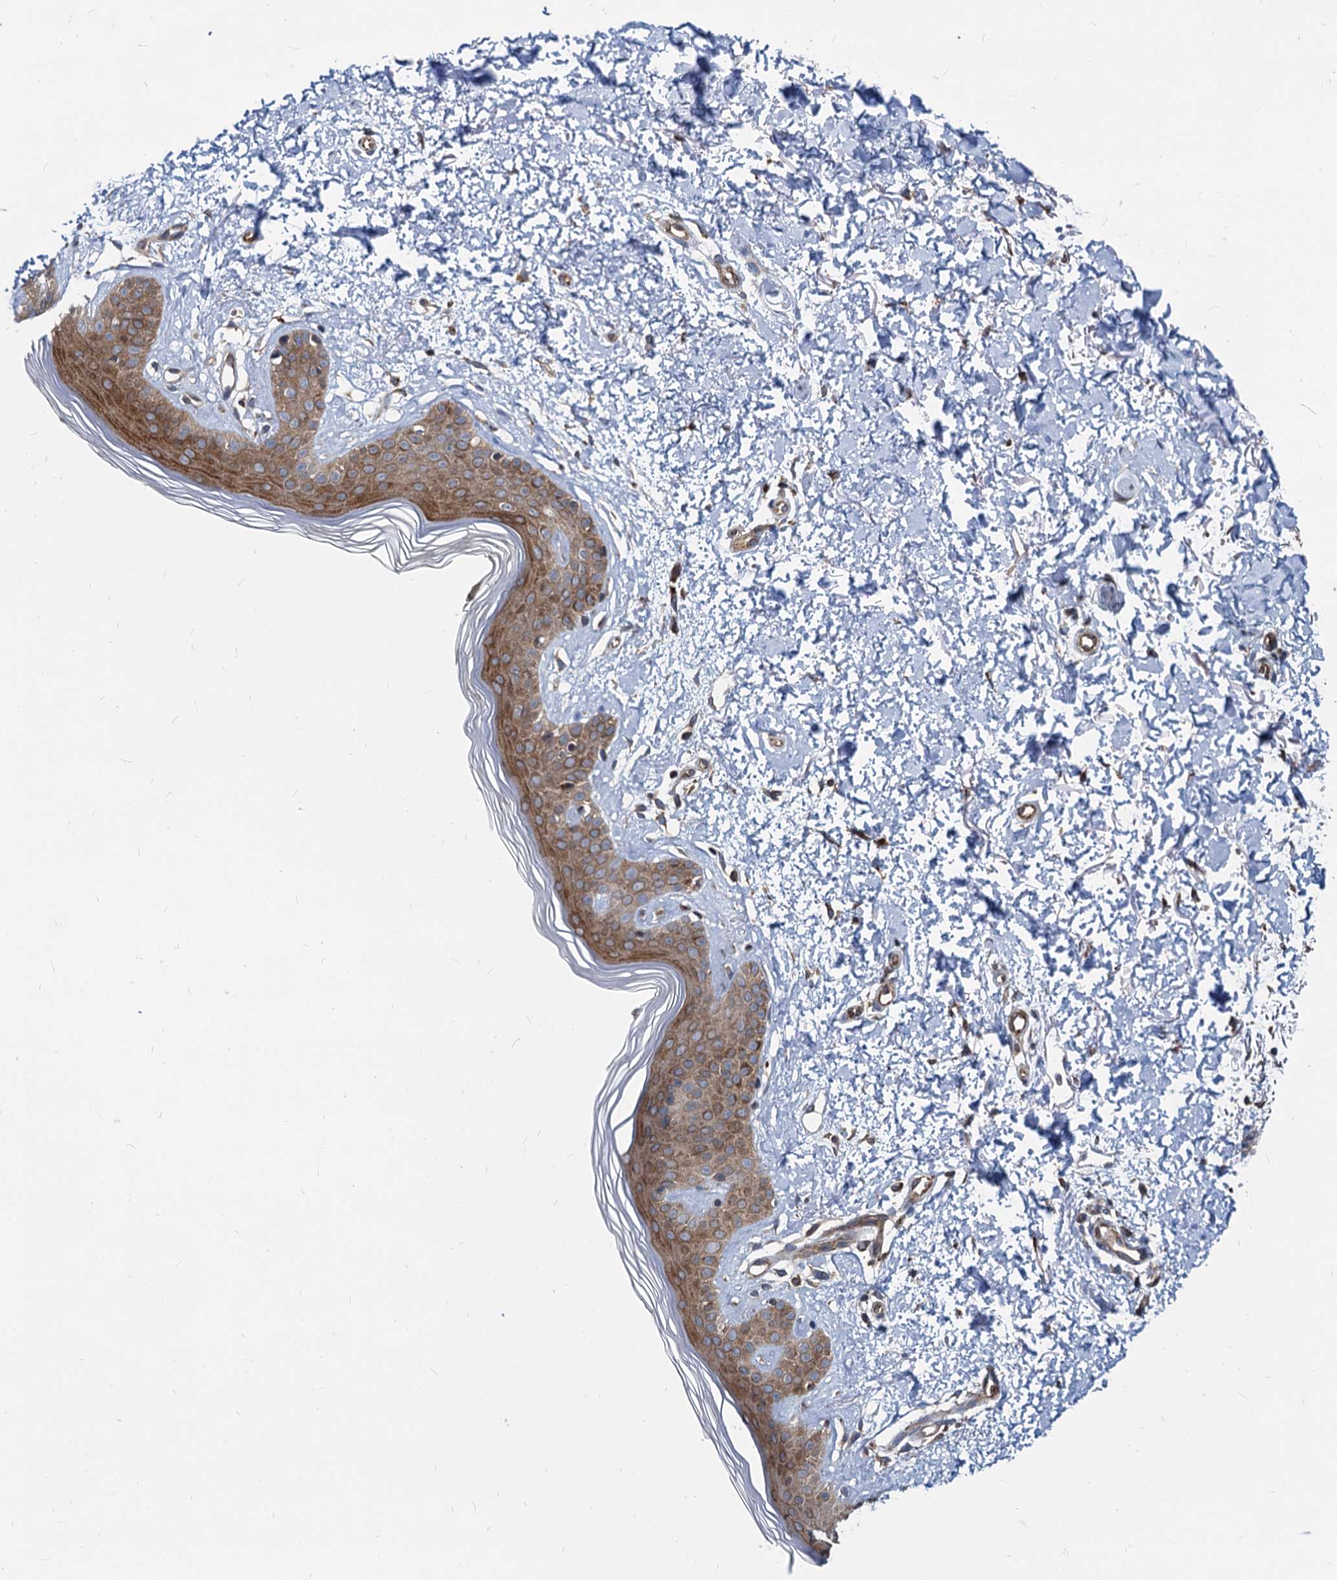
{"staining": {"intensity": "moderate", "quantity": ">75%", "location": "cytoplasmic/membranous"}, "tissue": "skin", "cell_type": "Fibroblasts", "image_type": "normal", "snomed": [{"axis": "morphology", "description": "Normal tissue, NOS"}, {"axis": "topography", "description": "Skin"}], "caption": "Protein staining displays moderate cytoplasmic/membranous staining in about >75% of fibroblasts in benign skin.", "gene": "STIM1", "patient": {"sex": "female", "age": 64}}